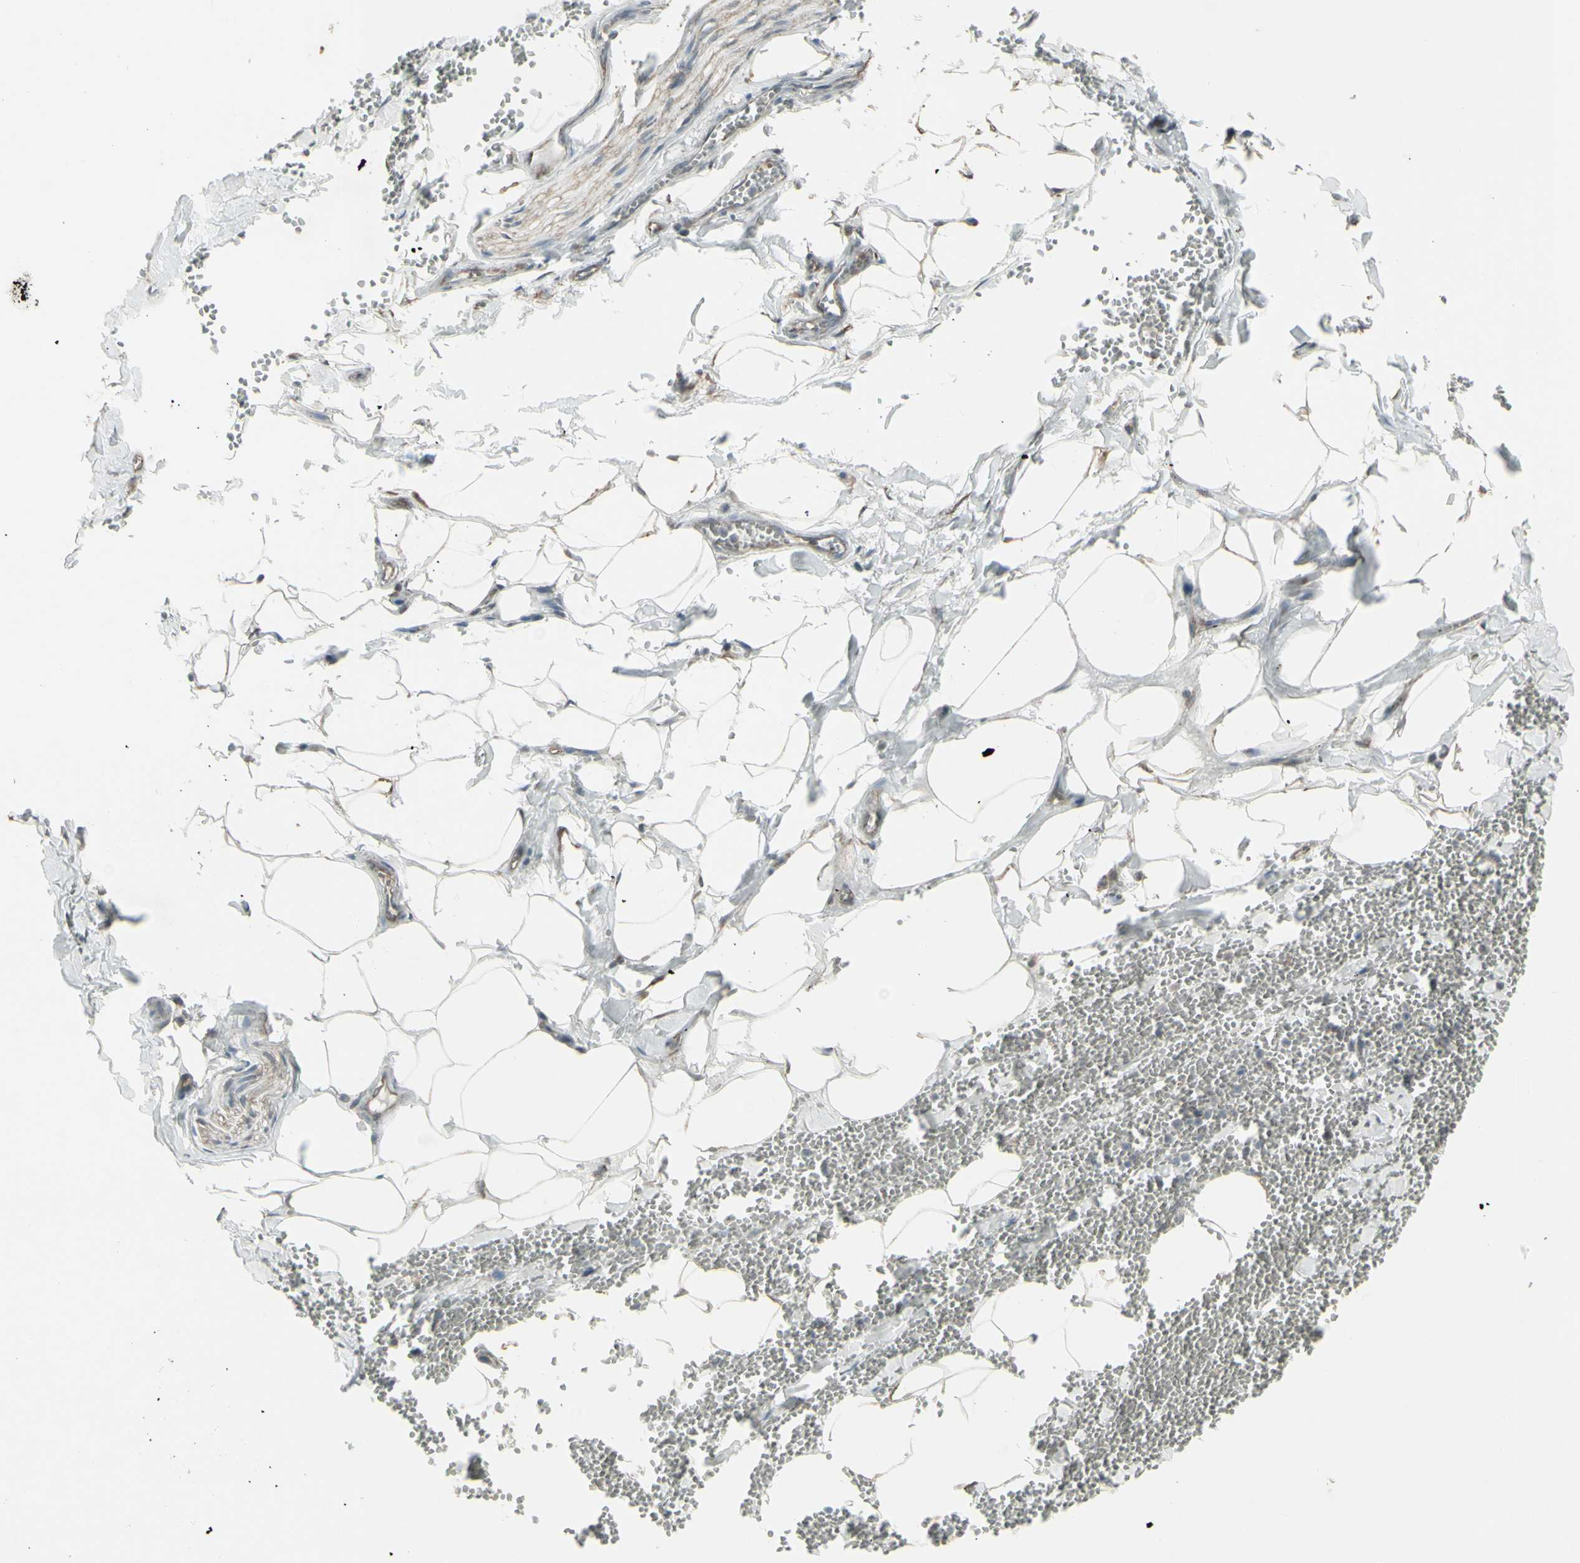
{"staining": {"intensity": "weak", "quantity": ">75%", "location": "cytoplasmic/membranous"}, "tissue": "adipose tissue", "cell_type": "Adipocytes", "image_type": "normal", "snomed": [{"axis": "morphology", "description": "Normal tissue, NOS"}, {"axis": "topography", "description": "Adipose tissue"}, {"axis": "topography", "description": "Peripheral nerve tissue"}], "caption": "An image showing weak cytoplasmic/membranous positivity in about >75% of adipocytes in normal adipose tissue, as visualized by brown immunohistochemical staining.", "gene": "ENSG00000285526", "patient": {"sex": "male", "age": 52}}